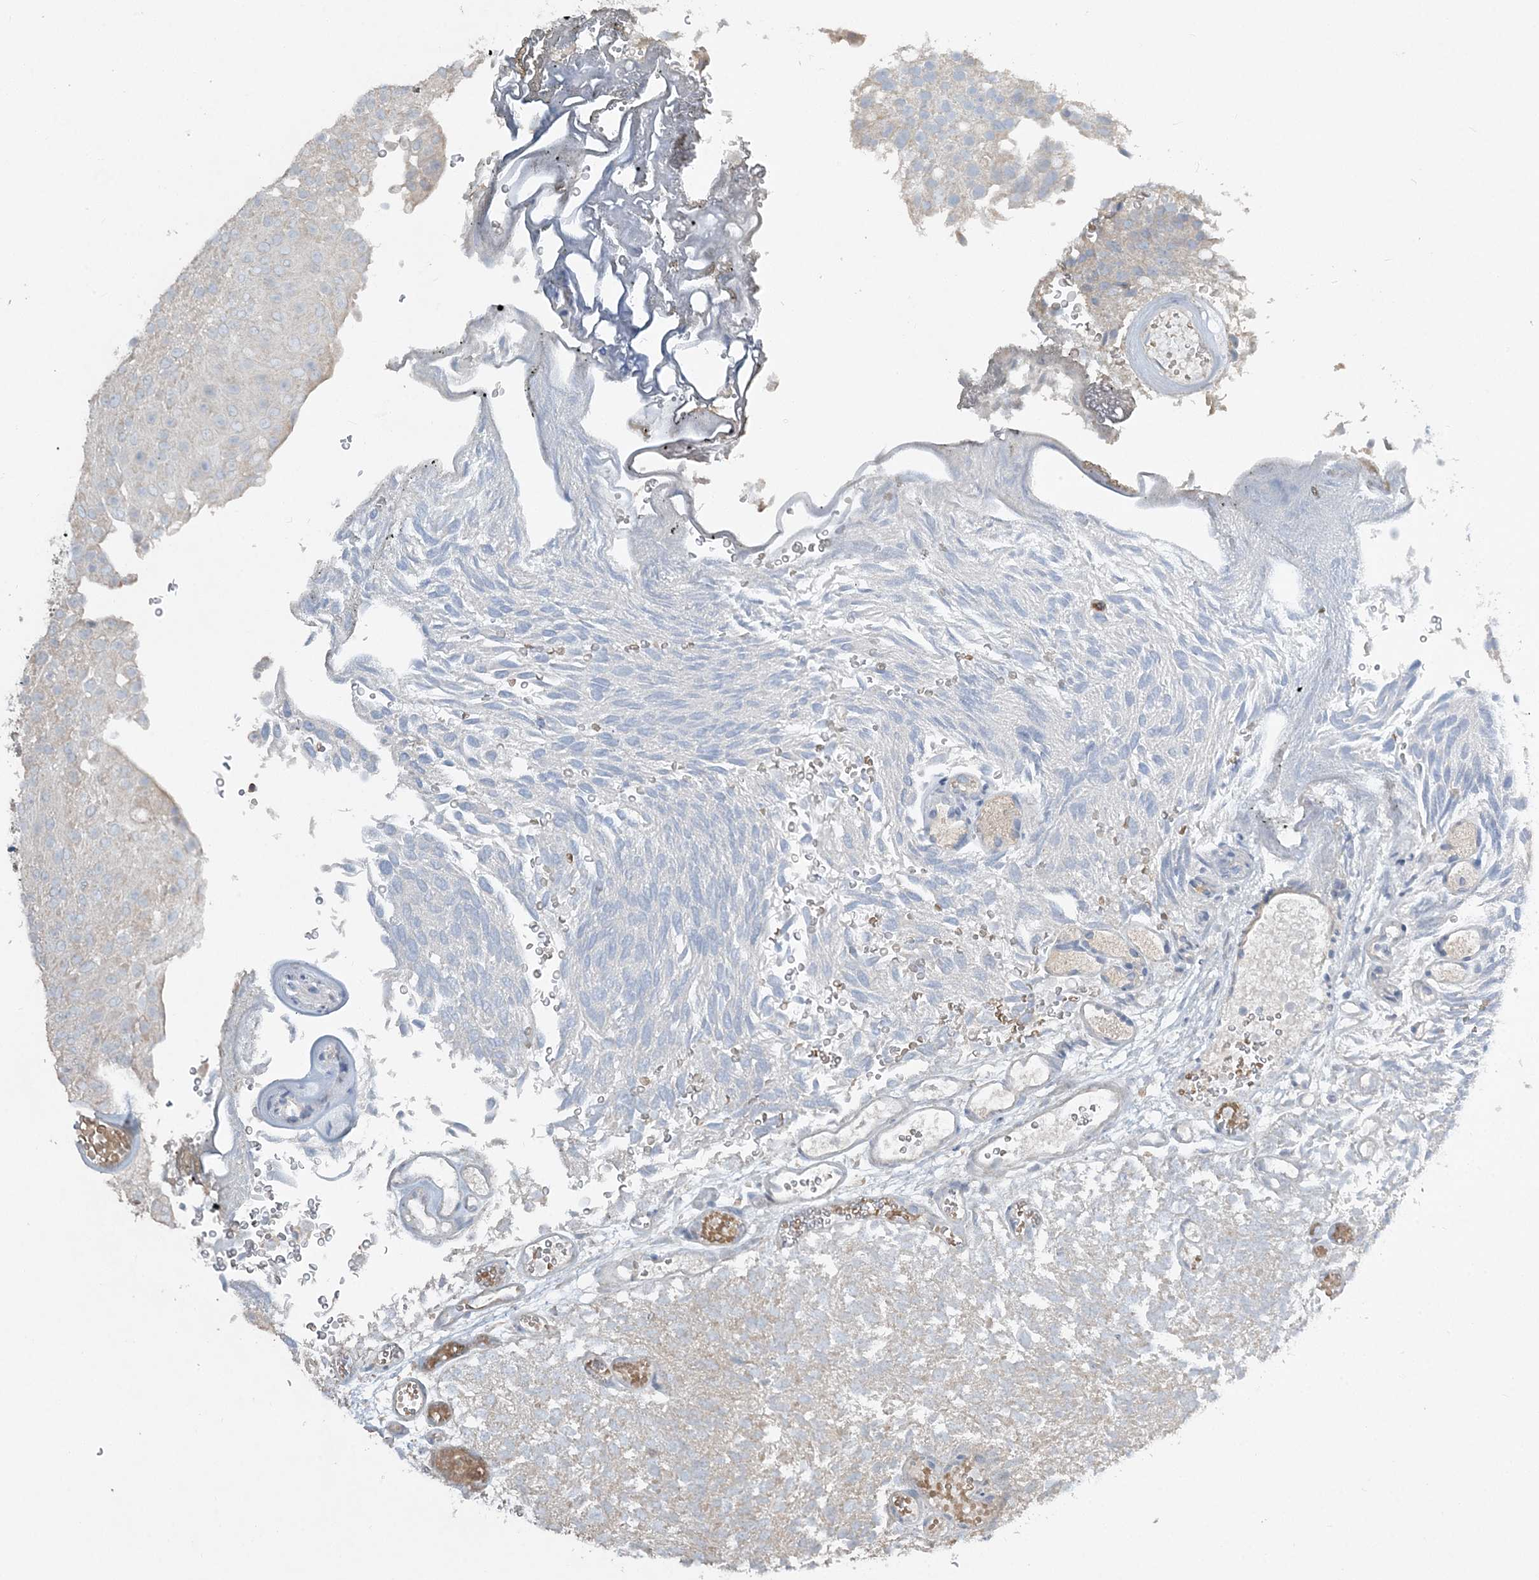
{"staining": {"intensity": "negative", "quantity": "none", "location": "none"}, "tissue": "urothelial cancer", "cell_type": "Tumor cells", "image_type": "cancer", "snomed": [{"axis": "morphology", "description": "Urothelial carcinoma, Low grade"}, {"axis": "topography", "description": "Urinary bladder"}], "caption": "The IHC micrograph has no significant positivity in tumor cells of urothelial cancer tissue.", "gene": "SLC4A10", "patient": {"sex": "male", "age": 78}}